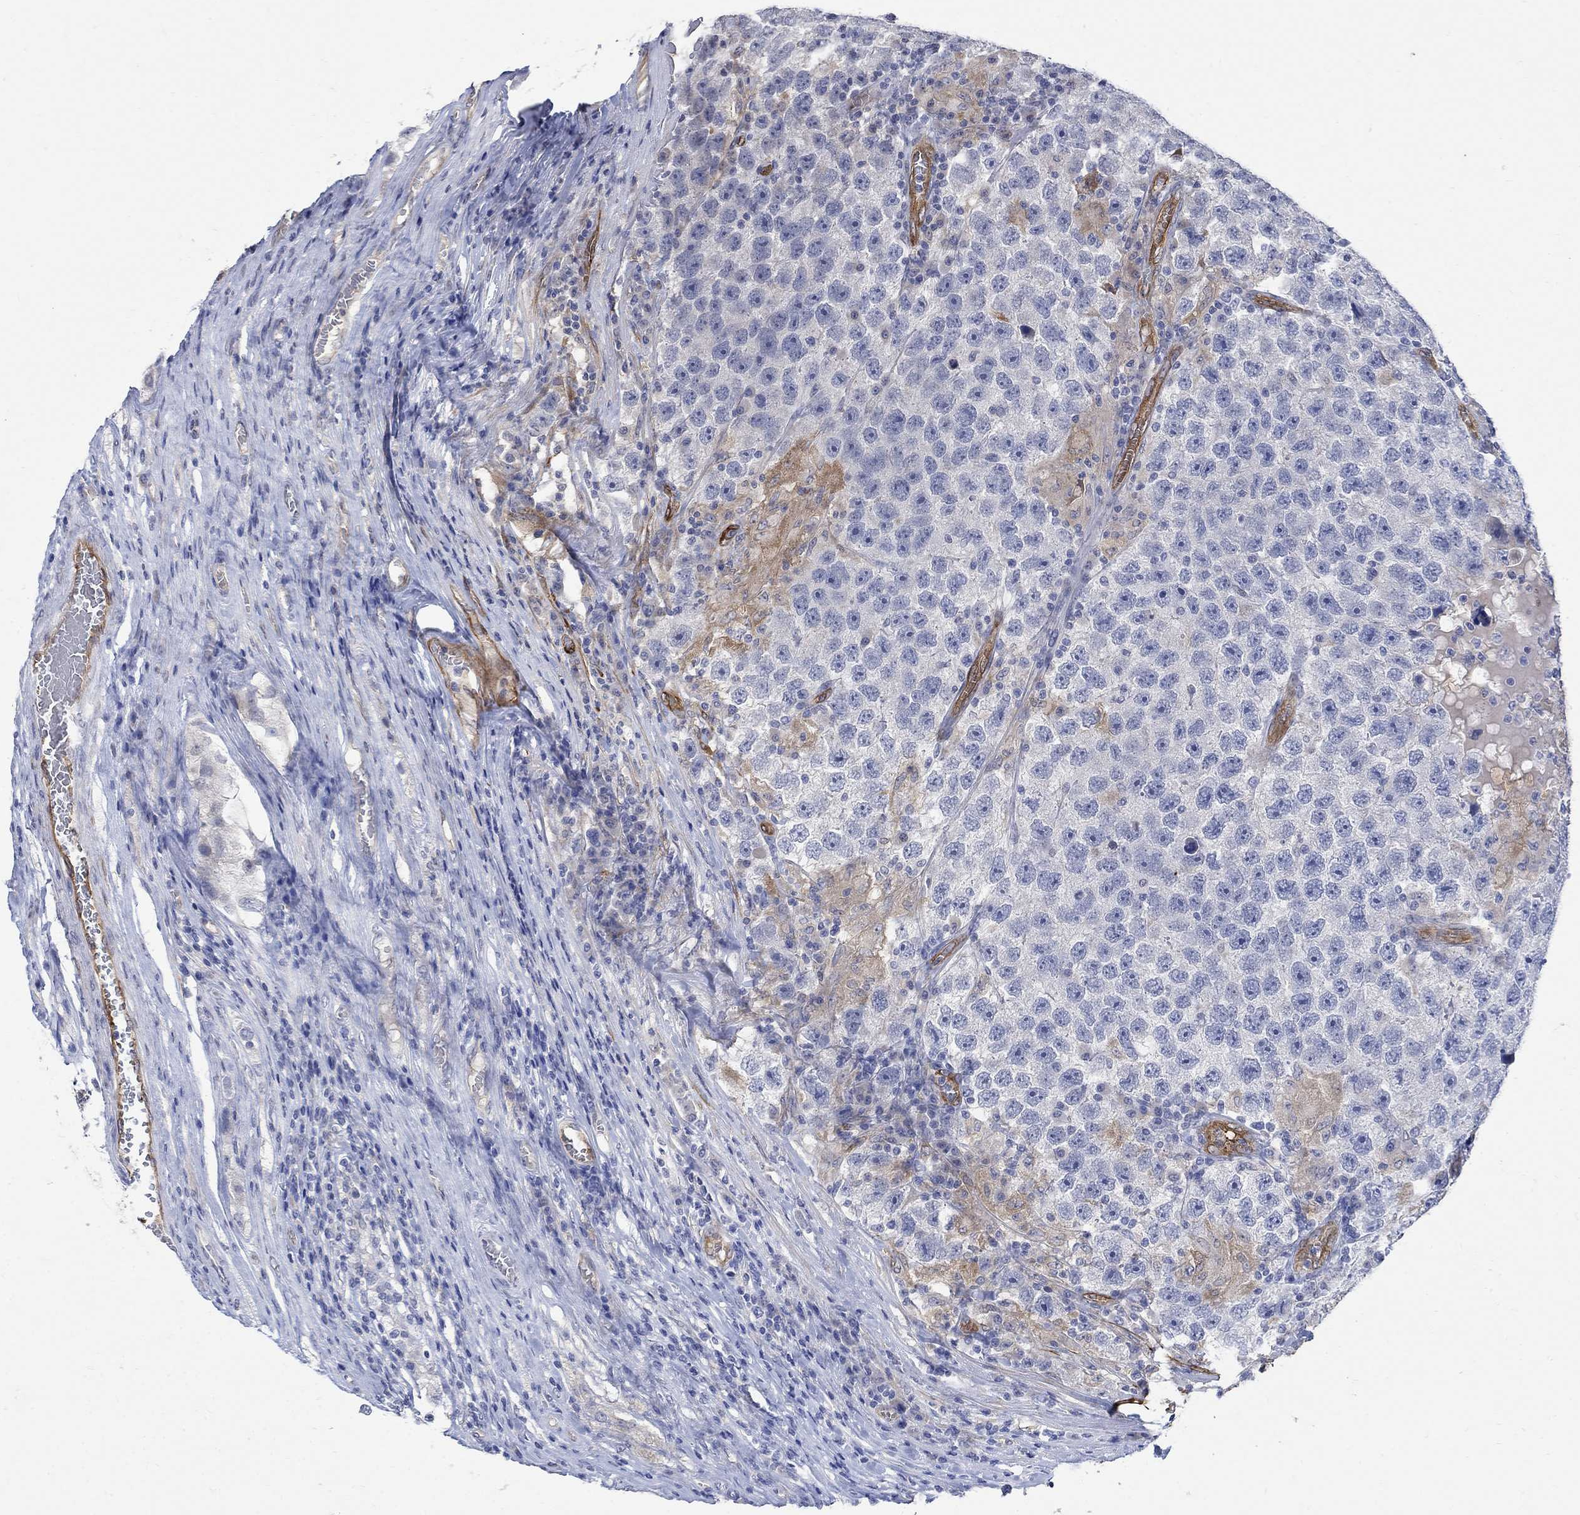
{"staining": {"intensity": "negative", "quantity": "none", "location": "none"}, "tissue": "testis cancer", "cell_type": "Tumor cells", "image_type": "cancer", "snomed": [{"axis": "morphology", "description": "Seminoma, NOS"}, {"axis": "topography", "description": "Testis"}], "caption": "An image of seminoma (testis) stained for a protein shows no brown staining in tumor cells. (DAB (3,3'-diaminobenzidine) IHC, high magnification).", "gene": "TGM2", "patient": {"sex": "male", "age": 26}}